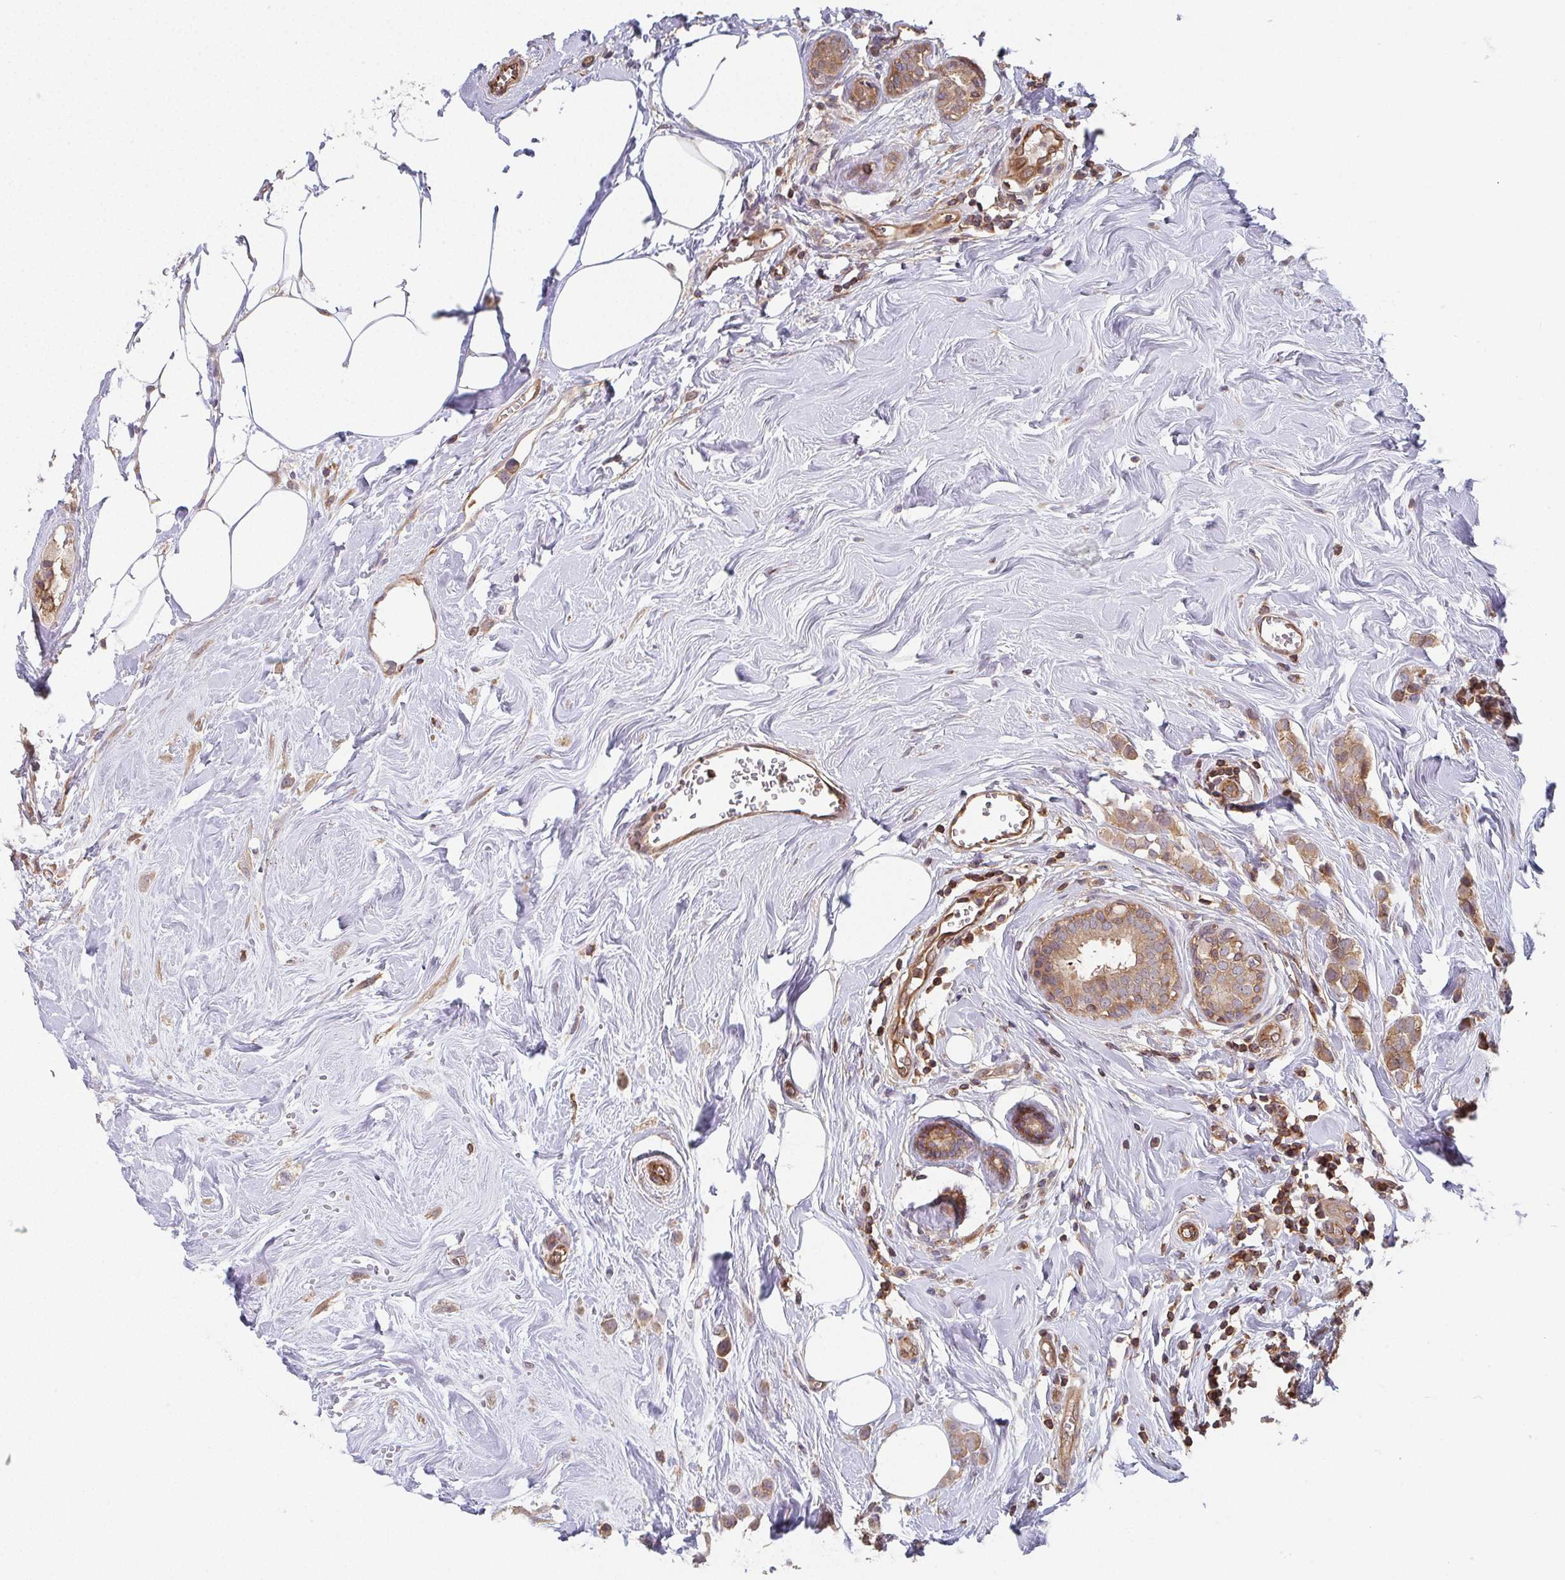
{"staining": {"intensity": "moderate", "quantity": ">75%", "location": "cytoplasmic/membranous"}, "tissue": "breast cancer", "cell_type": "Tumor cells", "image_type": "cancer", "snomed": [{"axis": "morphology", "description": "Duct carcinoma"}, {"axis": "topography", "description": "Breast"}], "caption": "The image displays a brown stain indicating the presence of a protein in the cytoplasmic/membranous of tumor cells in infiltrating ductal carcinoma (breast).", "gene": "TMEM229A", "patient": {"sex": "female", "age": 80}}